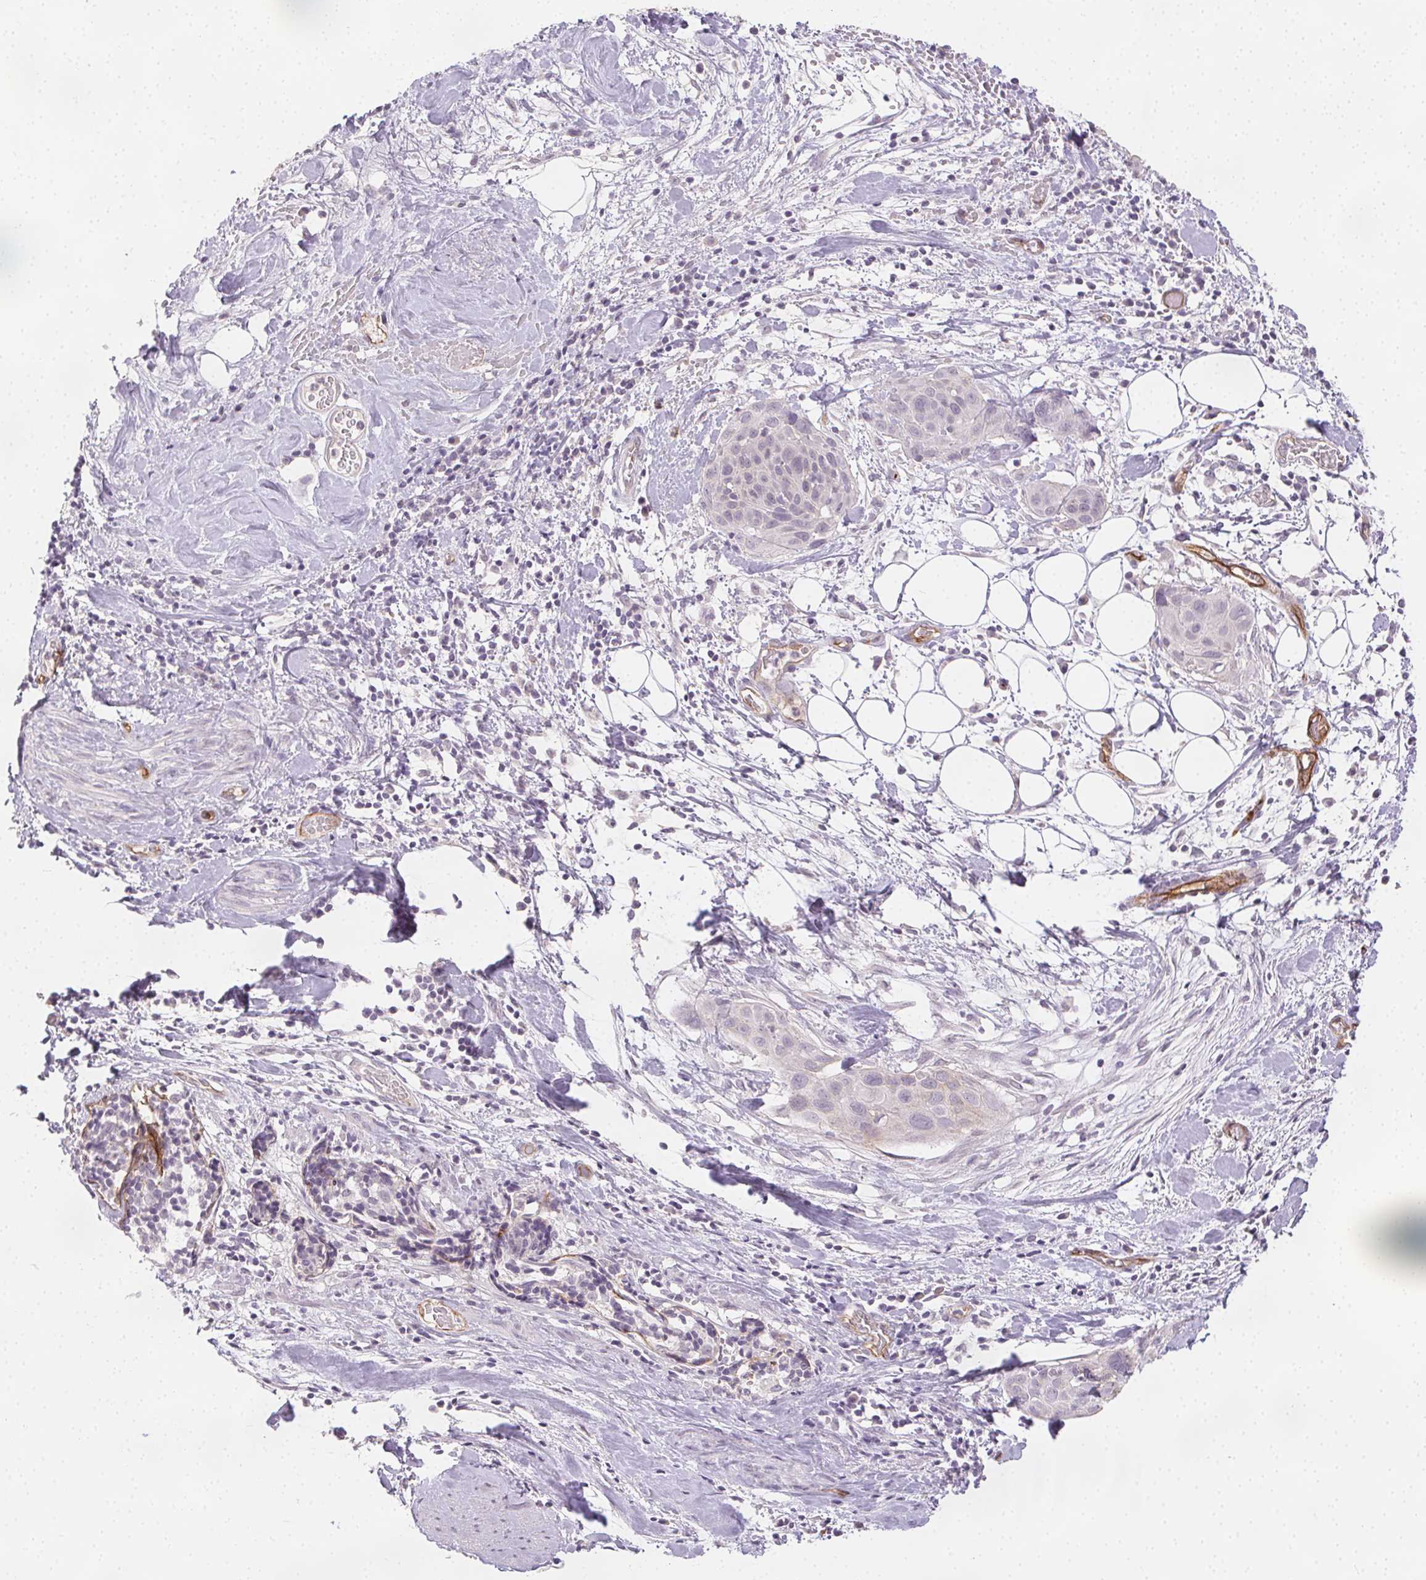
{"staining": {"intensity": "negative", "quantity": "none", "location": "none"}, "tissue": "cervical cancer", "cell_type": "Tumor cells", "image_type": "cancer", "snomed": [{"axis": "morphology", "description": "Squamous cell carcinoma, NOS"}, {"axis": "topography", "description": "Cervix"}], "caption": "Immunohistochemical staining of cervical squamous cell carcinoma exhibits no significant staining in tumor cells.", "gene": "PODXL", "patient": {"sex": "female", "age": 39}}